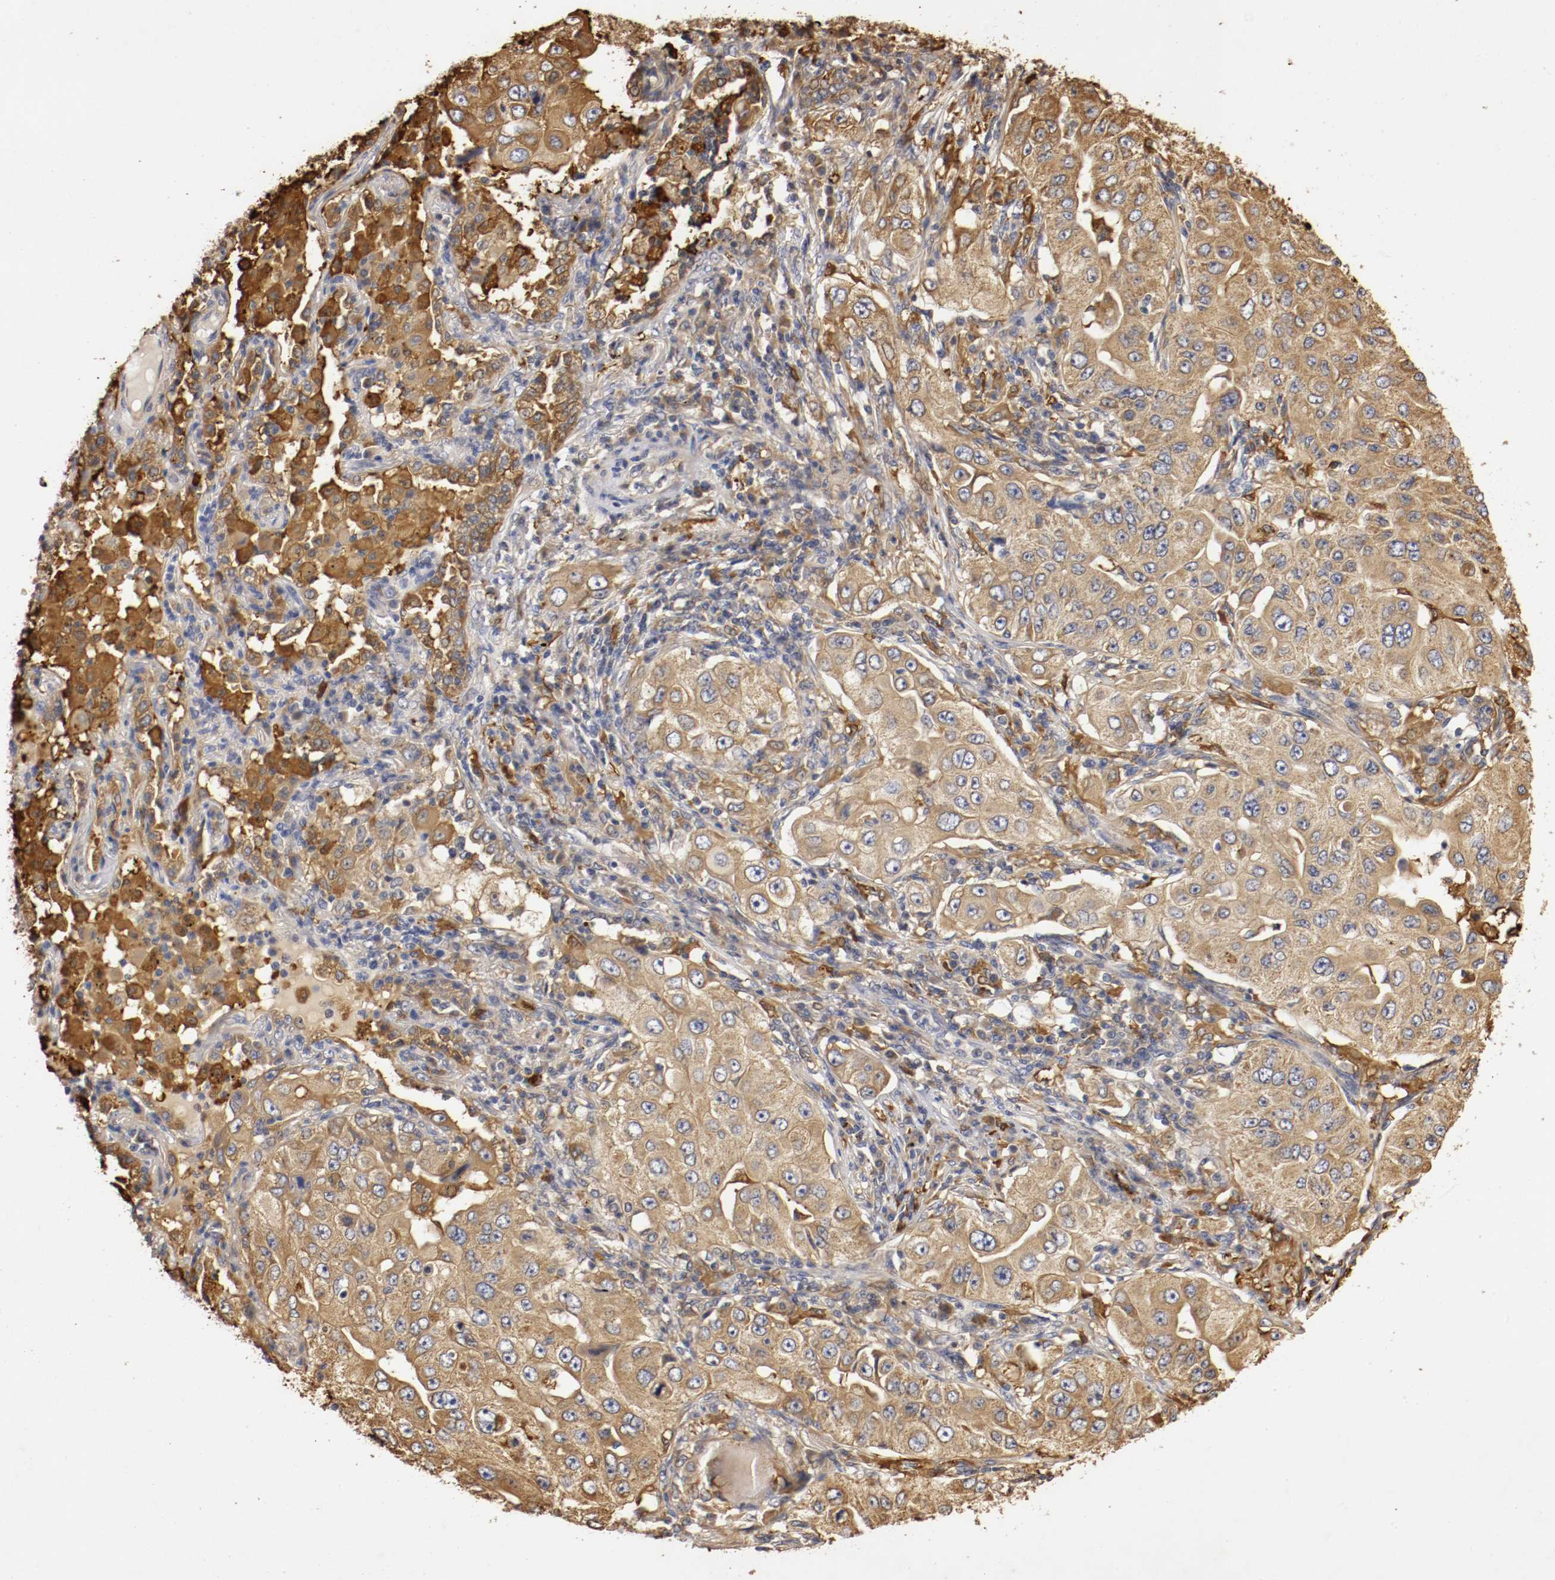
{"staining": {"intensity": "moderate", "quantity": ">75%", "location": "cytoplasmic/membranous"}, "tissue": "lung cancer", "cell_type": "Tumor cells", "image_type": "cancer", "snomed": [{"axis": "morphology", "description": "Adenocarcinoma, NOS"}, {"axis": "topography", "description": "Lung"}], "caption": "A brown stain shows moderate cytoplasmic/membranous positivity of a protein in human lung adenocarcinoma tumor cells.", "gene": "VEZT", "patient": {"sex": "male", "age": 84}}